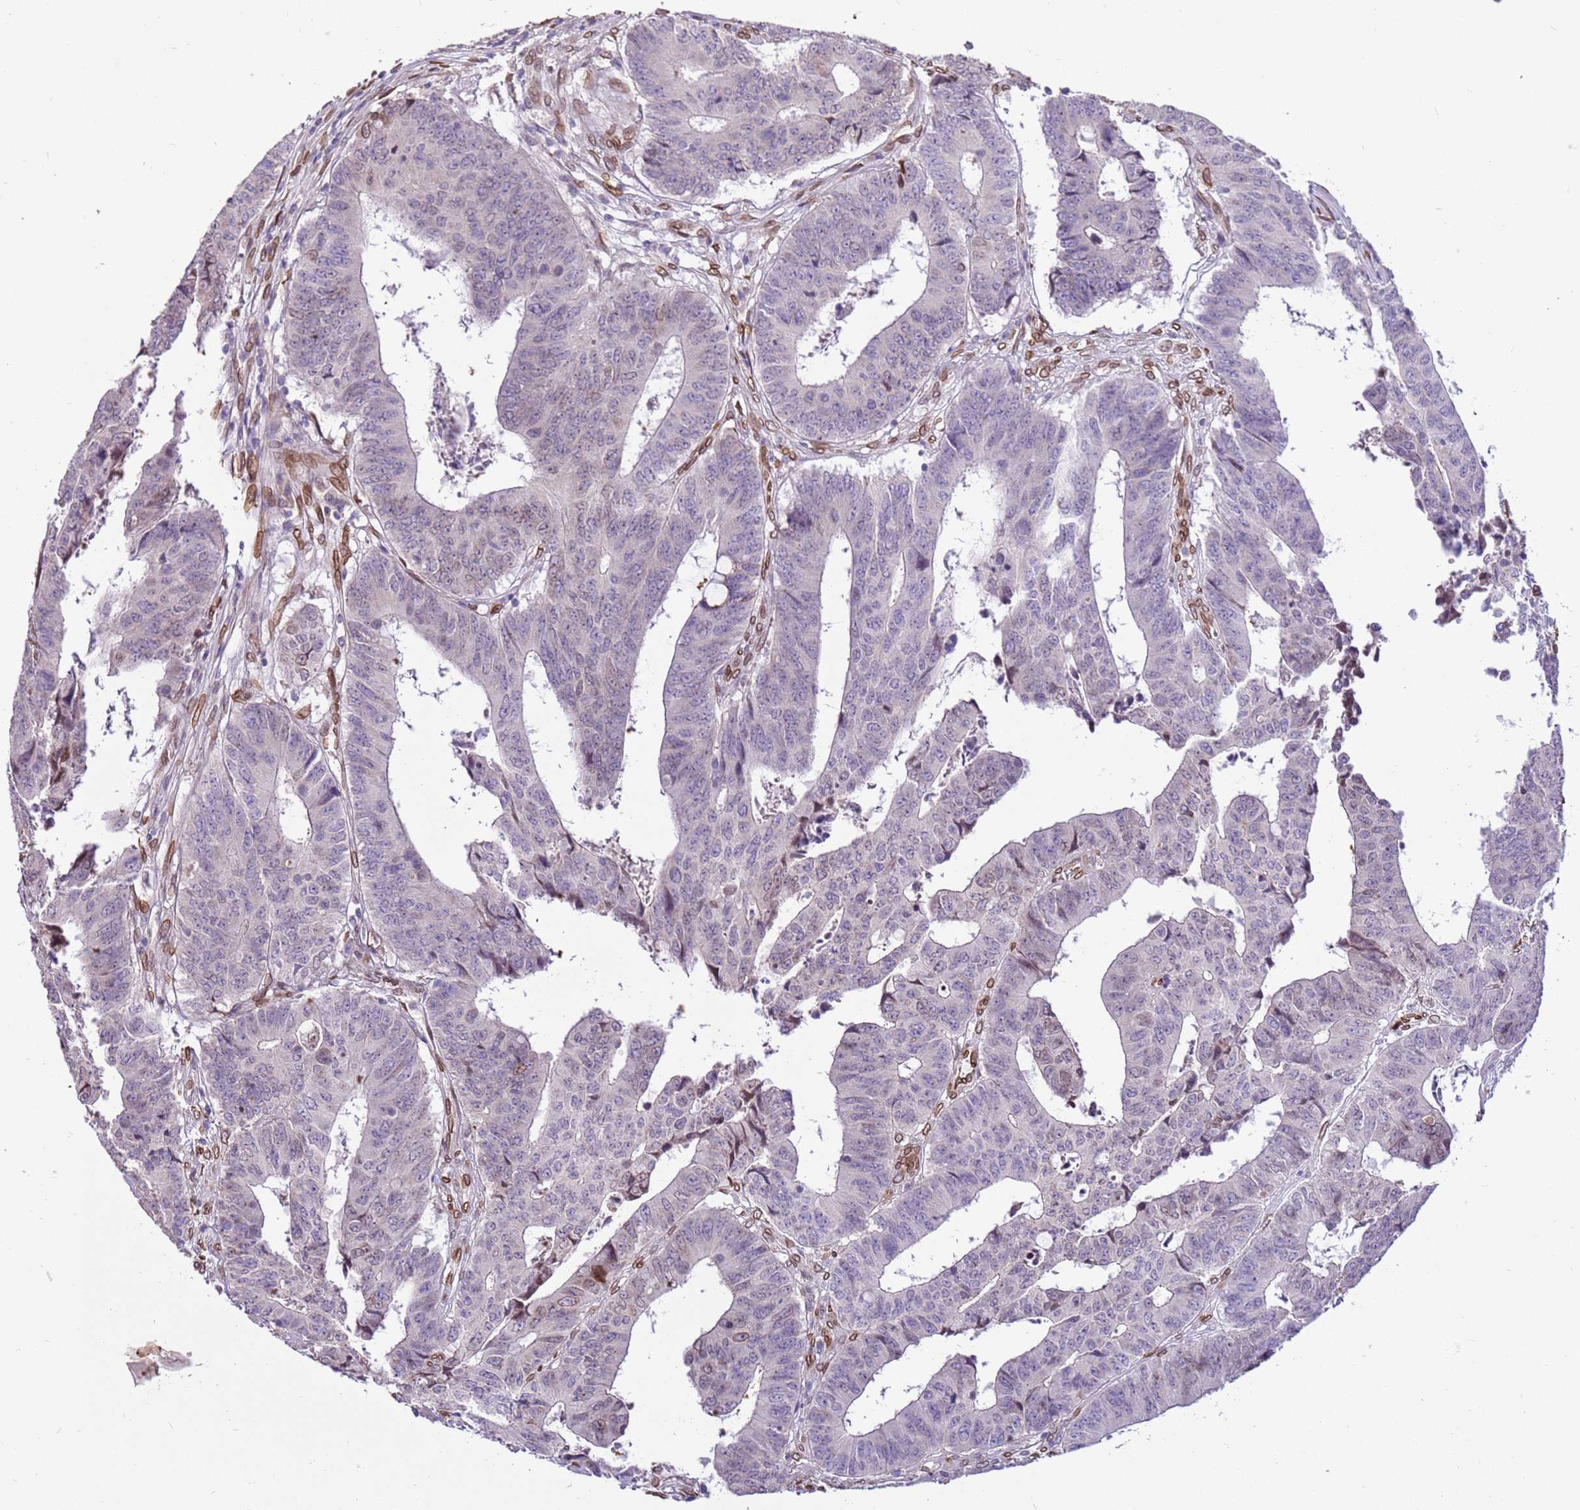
{"staining": {"intensity": "weak", "quantity": "<25%", "location": "cytoplasmic/membranous,nuclear"}, "tissue": "colorectal cancer", "cell_type": "Tumor cells", "image_type": "cancer", "snomed": [{"axis": "morphology", "description": "Adenocarcinoma, NOS"}, {"axis": "topography", "description": "Rectum"}], "caption": "Histopathology image shows no significant protein expression in tumor cells of colorectal cancer.", "gene": "TMEM47", "patient": {"sex": "male", "age": 84}}